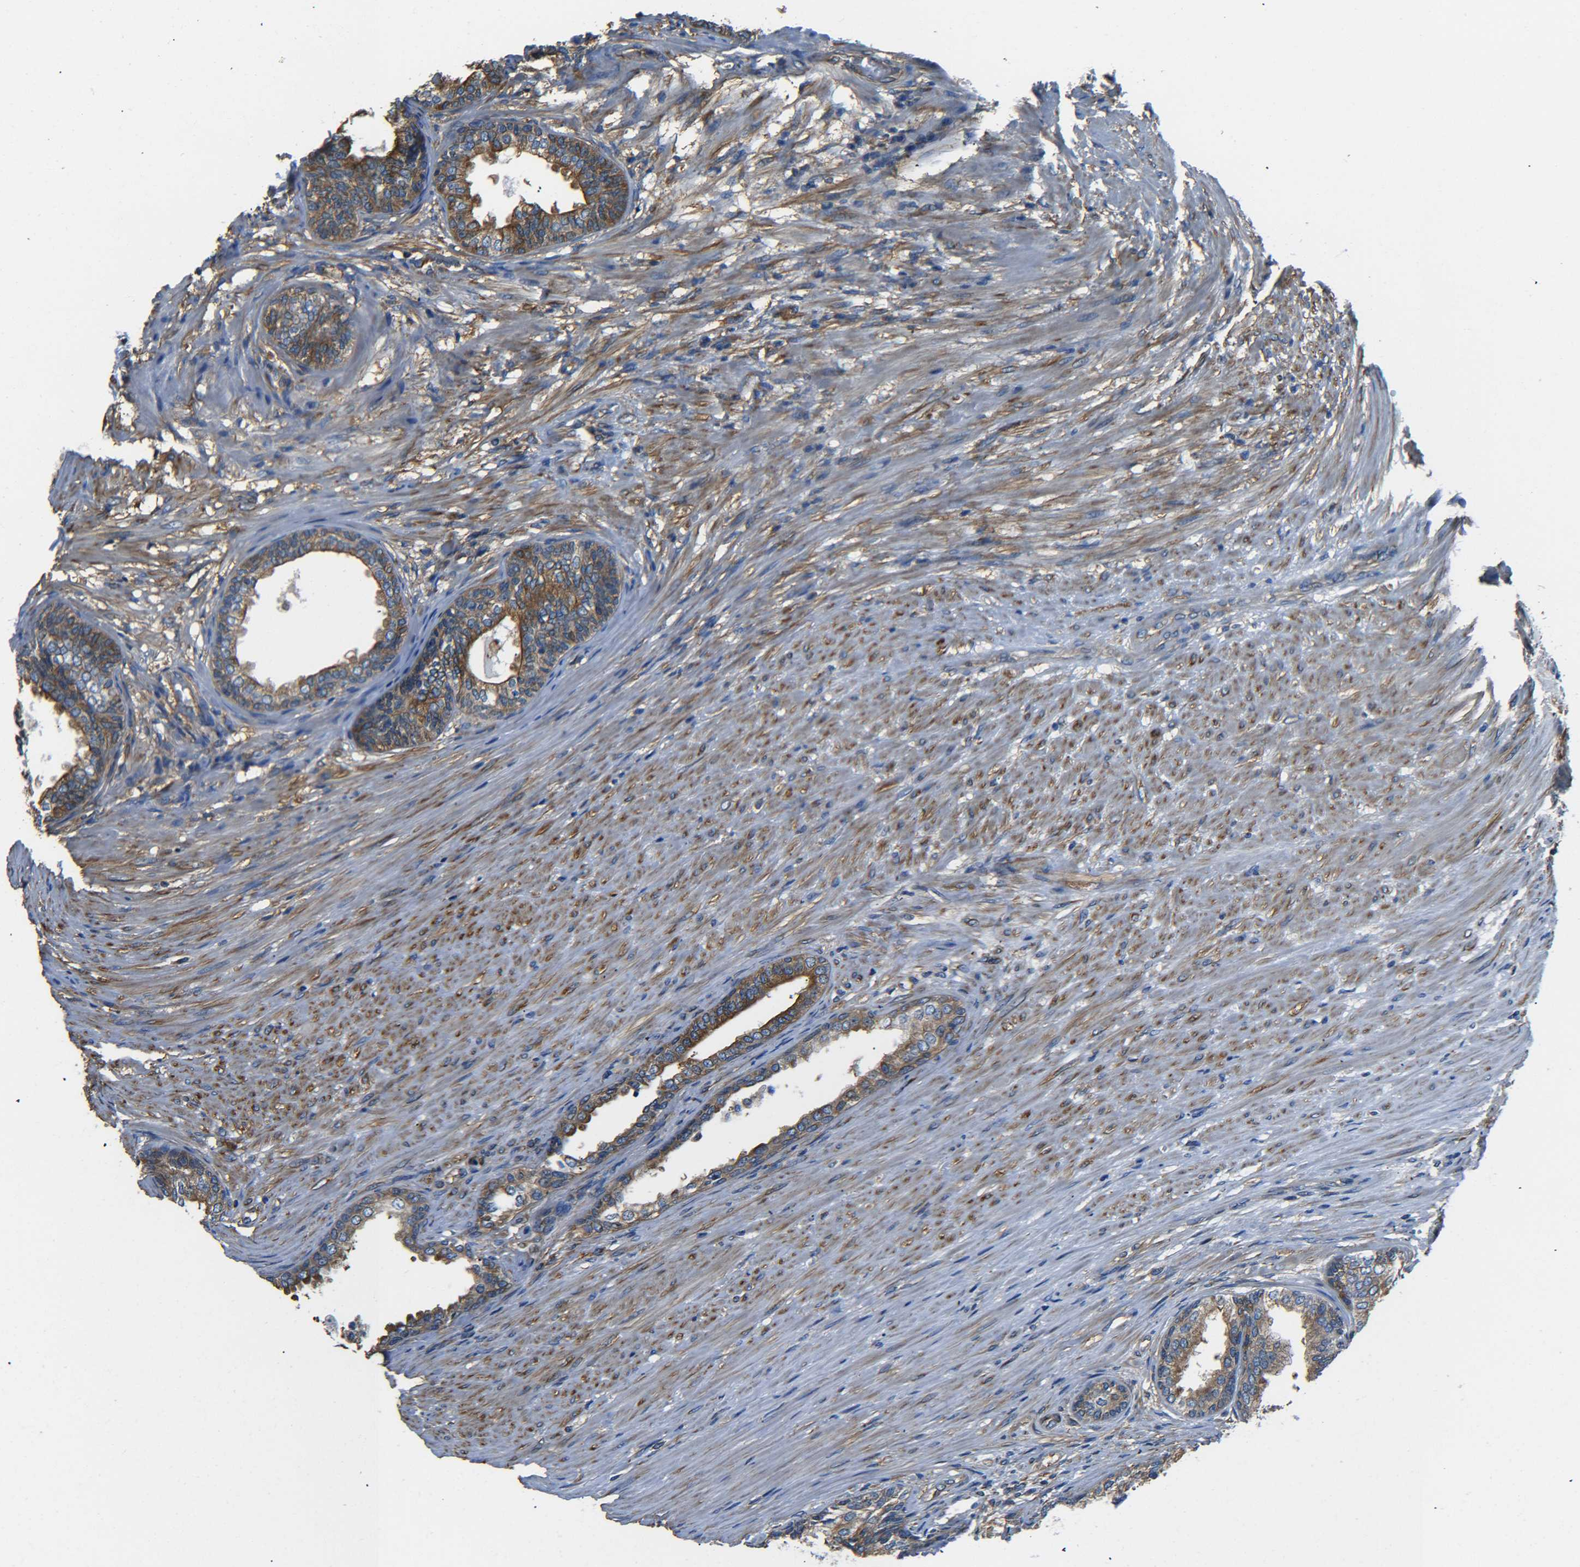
{"staining": {"intensity": "moderate", "quantity": "25%-75%", "location": "cytoplasmic/membranous"}, "tissue": "prostate", "cell_type": "Glandular cells", "image_type": "normal", "snomed": [{"axis": "morphology", "description": "Normal tissue, NOS"}, {"axis": "topography", "description": "Prostate"}], "caption": "Immunohistochemistry (IHC) micrograph of benign prostate stained for a protein (brown), which shows medium levels of moderate cytoplasmic/membranous expression in about 25%-75% of glandular cells.", "gene": "TUBB", "patient": {"sex": "male", "age": 76}}